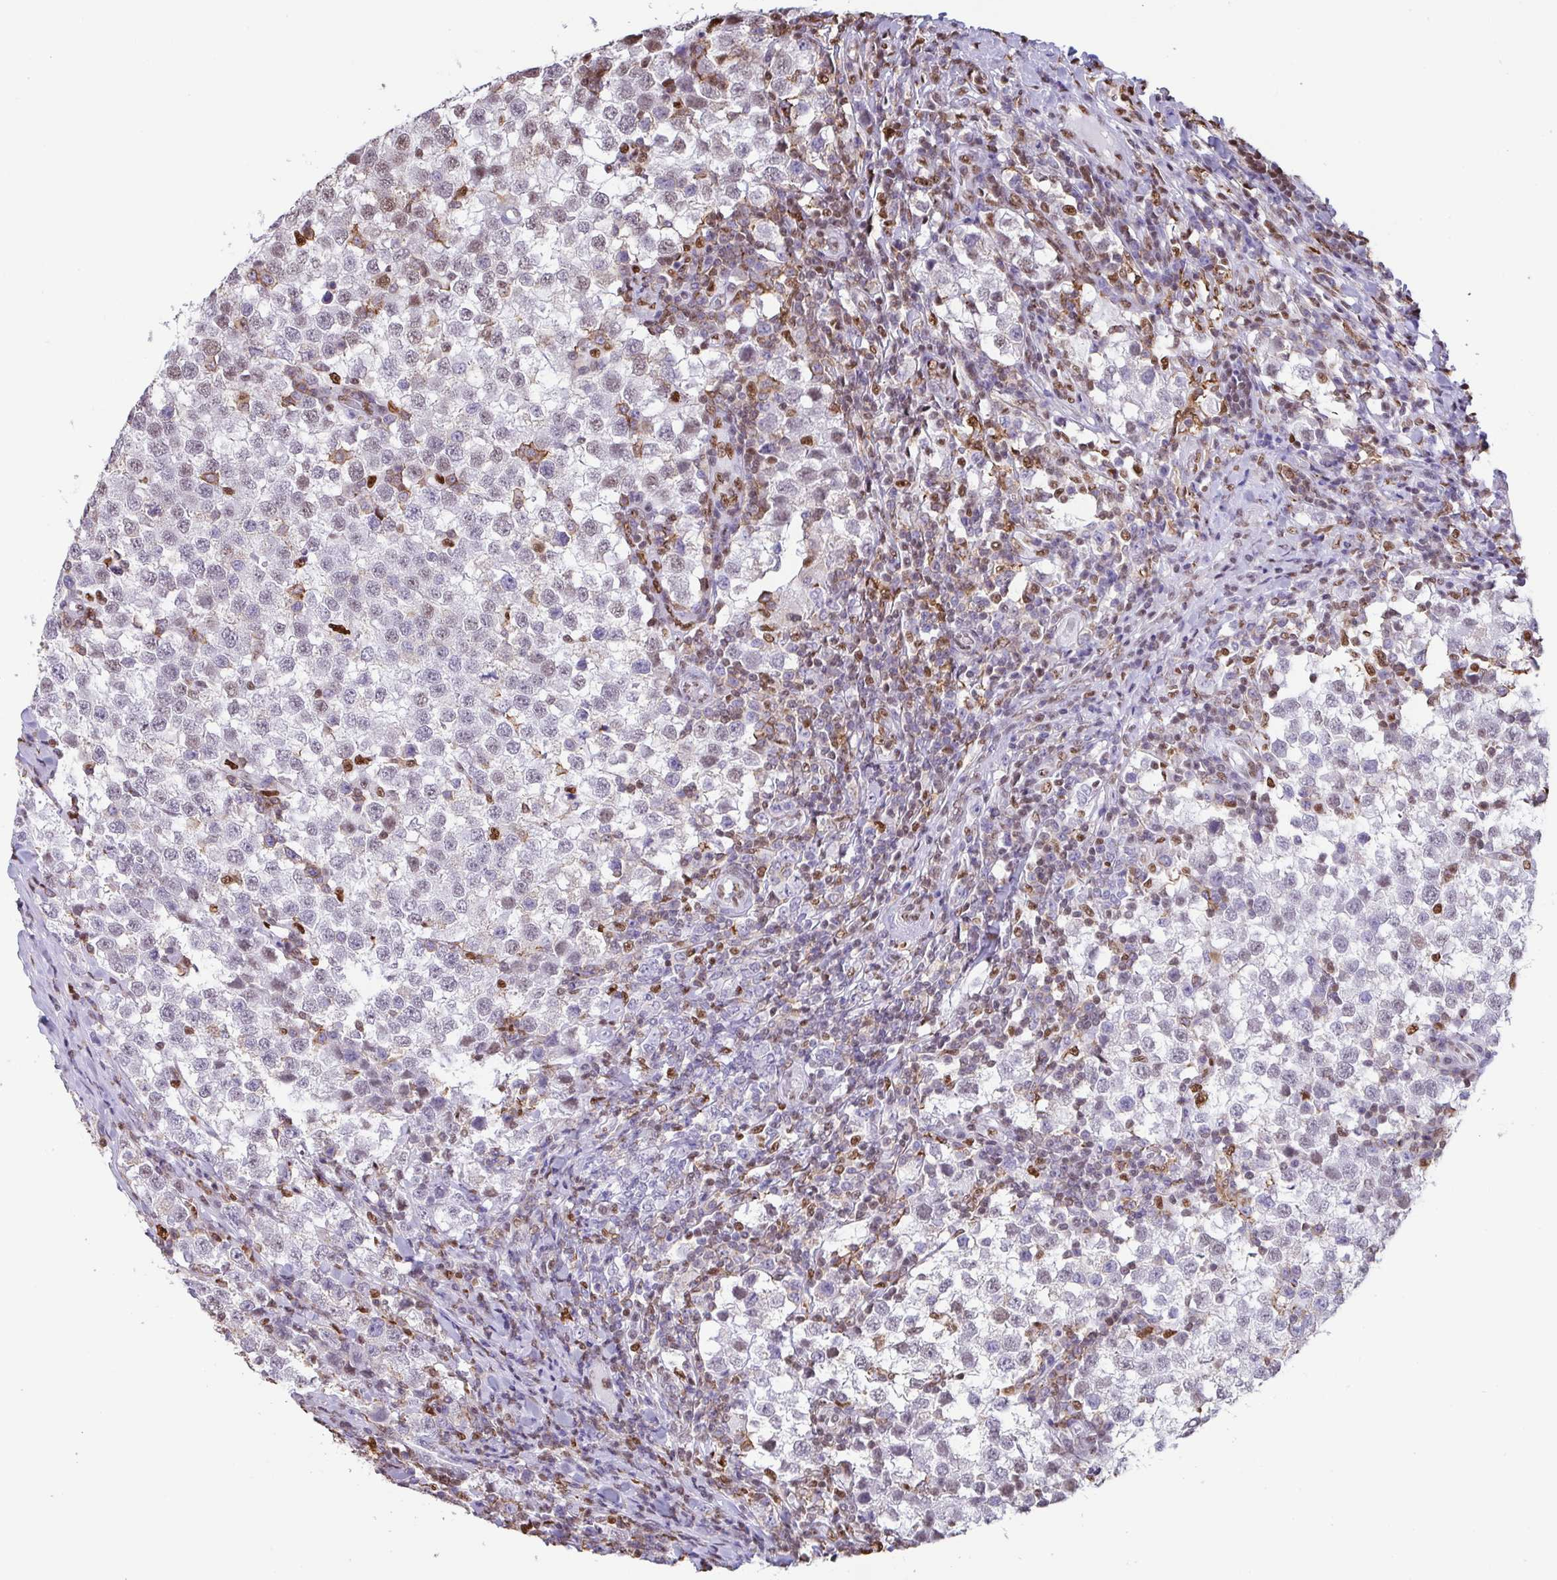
{"staining": {"intensity": "negative", "quantity": "none", "location": "none"}, "tissue": "testis cancer", "cell_type": "Tumor cells", "image_type": "cancer", "snomed": [{"axis": "morphology", "description": "Seminoma, NOS"}, {"axis": "topography", "description": "Testis"}], "caption": "There is no significant positivity in tumor cells of testis cancer (seminoma). The staining was performed using DAB (3,3'-diaminobenzidine) to visualize the protein expression in brown, while the nuclei were stained in blue with hematoxylin (Magnification: 20x).", "gene": "BTBD10", "patient": {"sex": "male", "age": 34}}